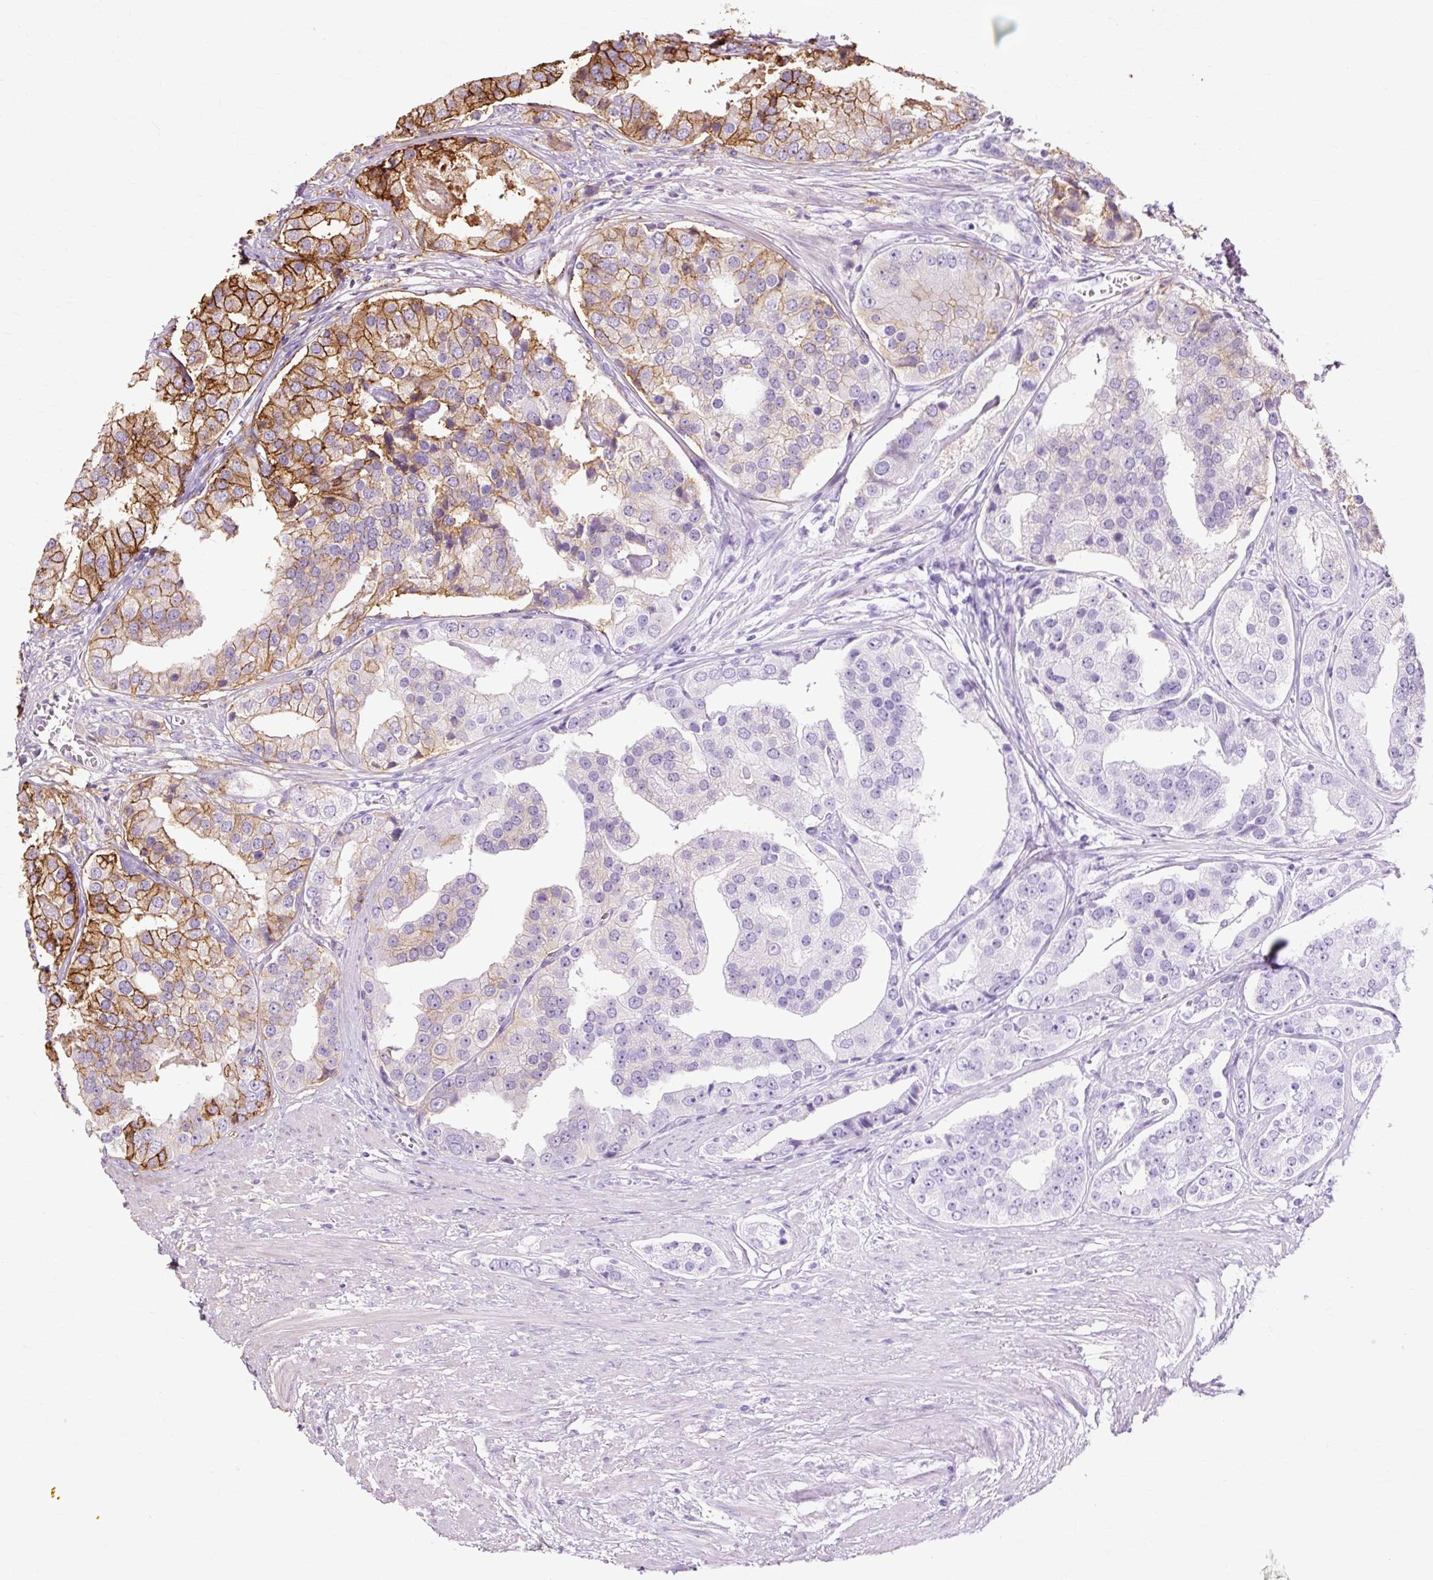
{"staining": {"intensity": "moderate", "quantity": "<25%", "location": "cytoplasmic/membranous"}, "tissue": "prostate cancer", "cell_type": "Tumor cells", "image_type": "cancer", "snomed": [{"axis": "morphology", "description": "Adenocarcinoma, High grade"}, {"axis": "topography", "description": "Prostate"}], "caption": "The micrograph reveals immunohistochemical staining of prostate cancer. There is moderate cytoplasmic/membranous expression is seen in approximately <25% of tumor cells.", "gene": "TSPAN8", "patient": {"sex": "male", "age": 71}}